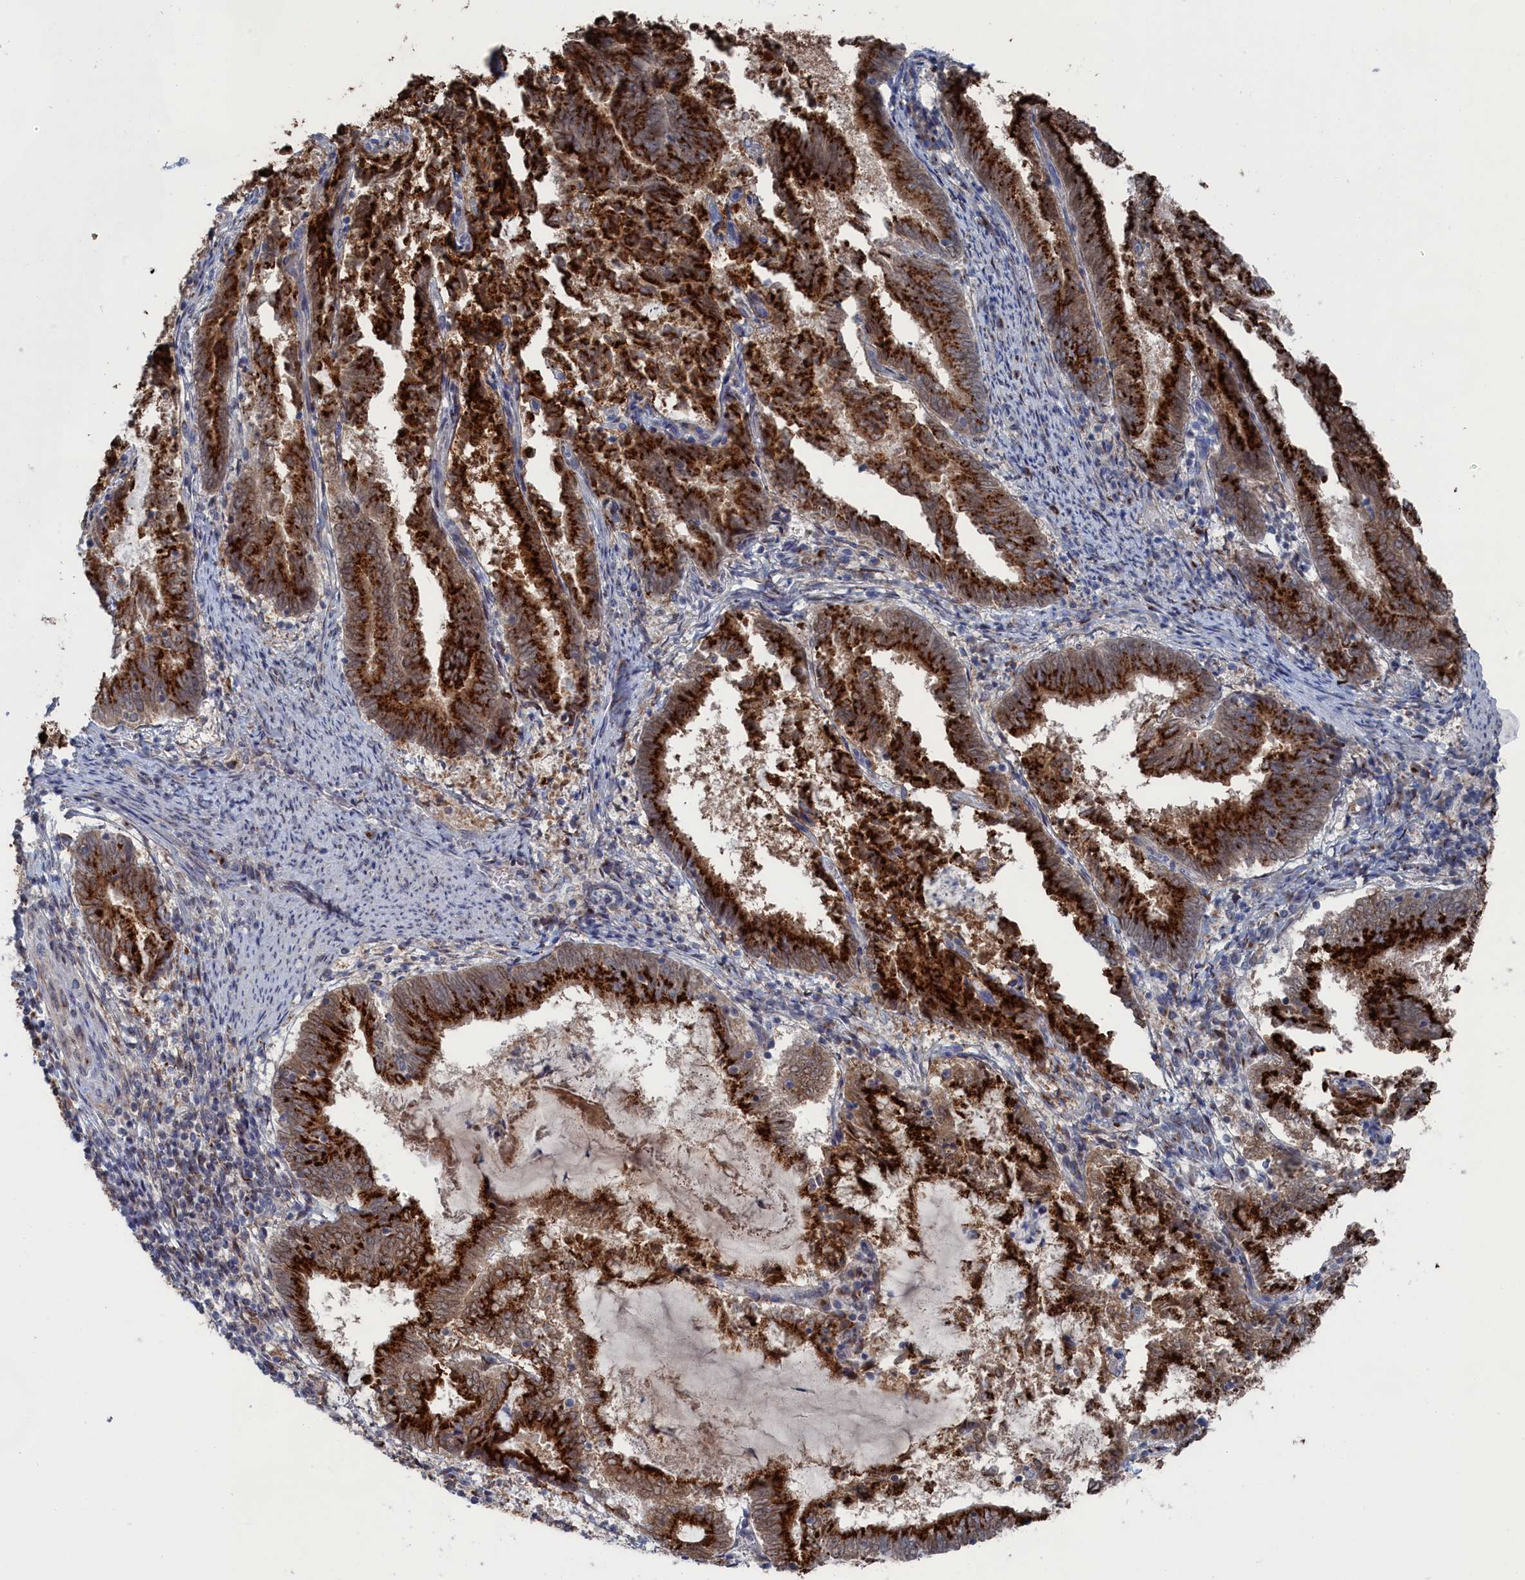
{"staining": {"intensity": "strong", "quantity": ">75%", "location": "cytoplasmic/membranous"}, "tissue": "endometrial cancer", "cell_type": "Tumor cells", "image_type": "cancer", "snomed": [{"axis": "morphology", "description": "Adenocarcinoma, NOS"}, {"axis": "topography", "description": "Endometrium"}], "caption": "A brown stain labels strong cytoplasmic/membranous staining of a protein in endometrial adenocarcinoma tumor cells.", "gene": "IRX1", "patient": {"sex": "female", "age": 80}}